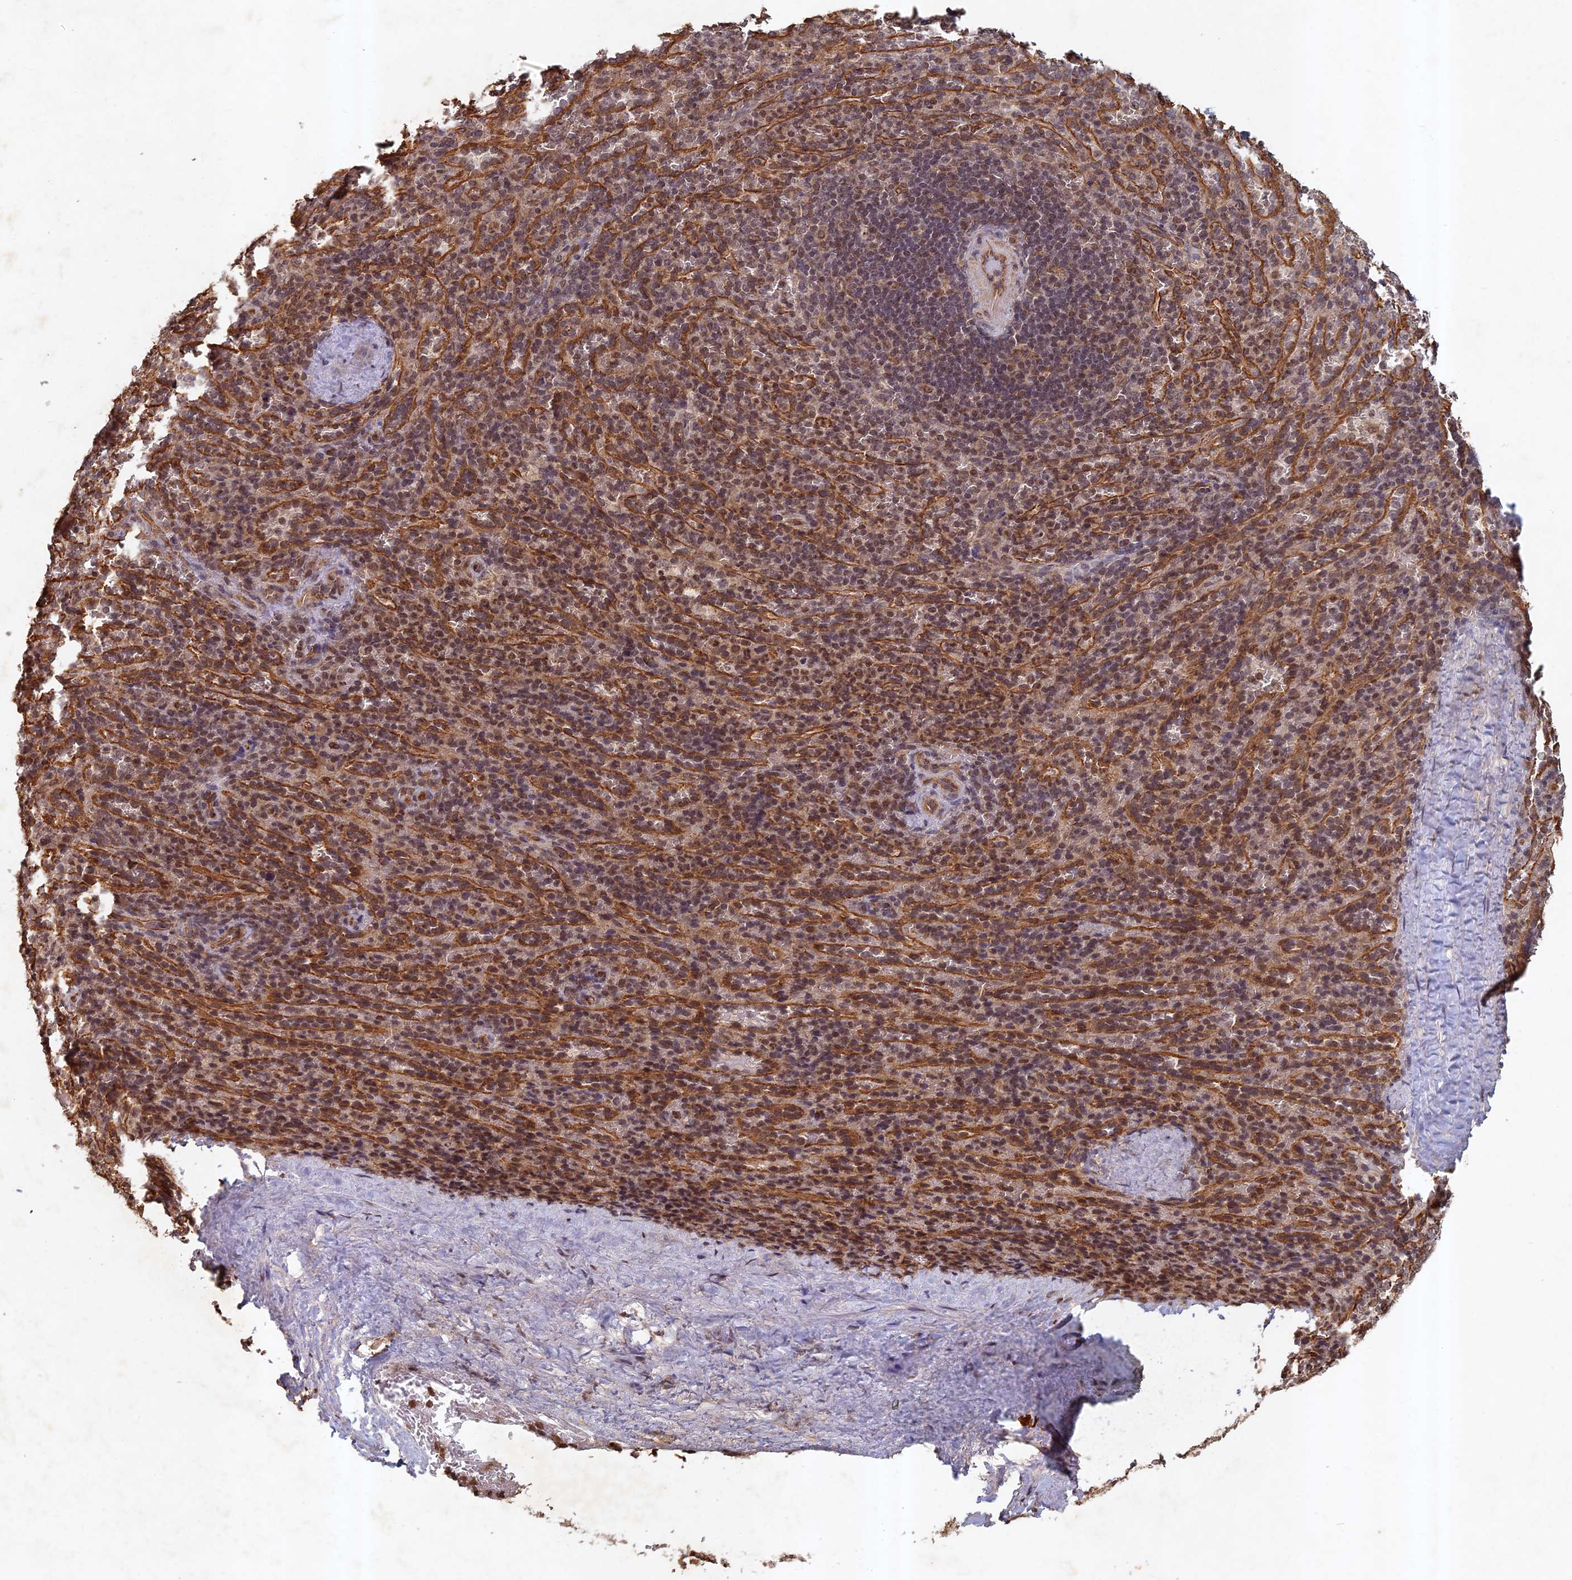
{"staining": {"intensity": "weak", "quantity": "<25%", "location": "nuclear"}, "tissue": "spleen", "cell_type": "Cells in red pulp", "image_type": "normal", "snomed": [{"axis": "morphology", "description": "Normal tissue, NOS"}, {"axis": "topography", "description": "Spleen"}], "caption": "Human spleen stained for a protein using immunohistochemistry exhibits no positivity in cells in red pulp.", "gene": "ABCB10", "patient": {"sex": "female", "age": 21}}